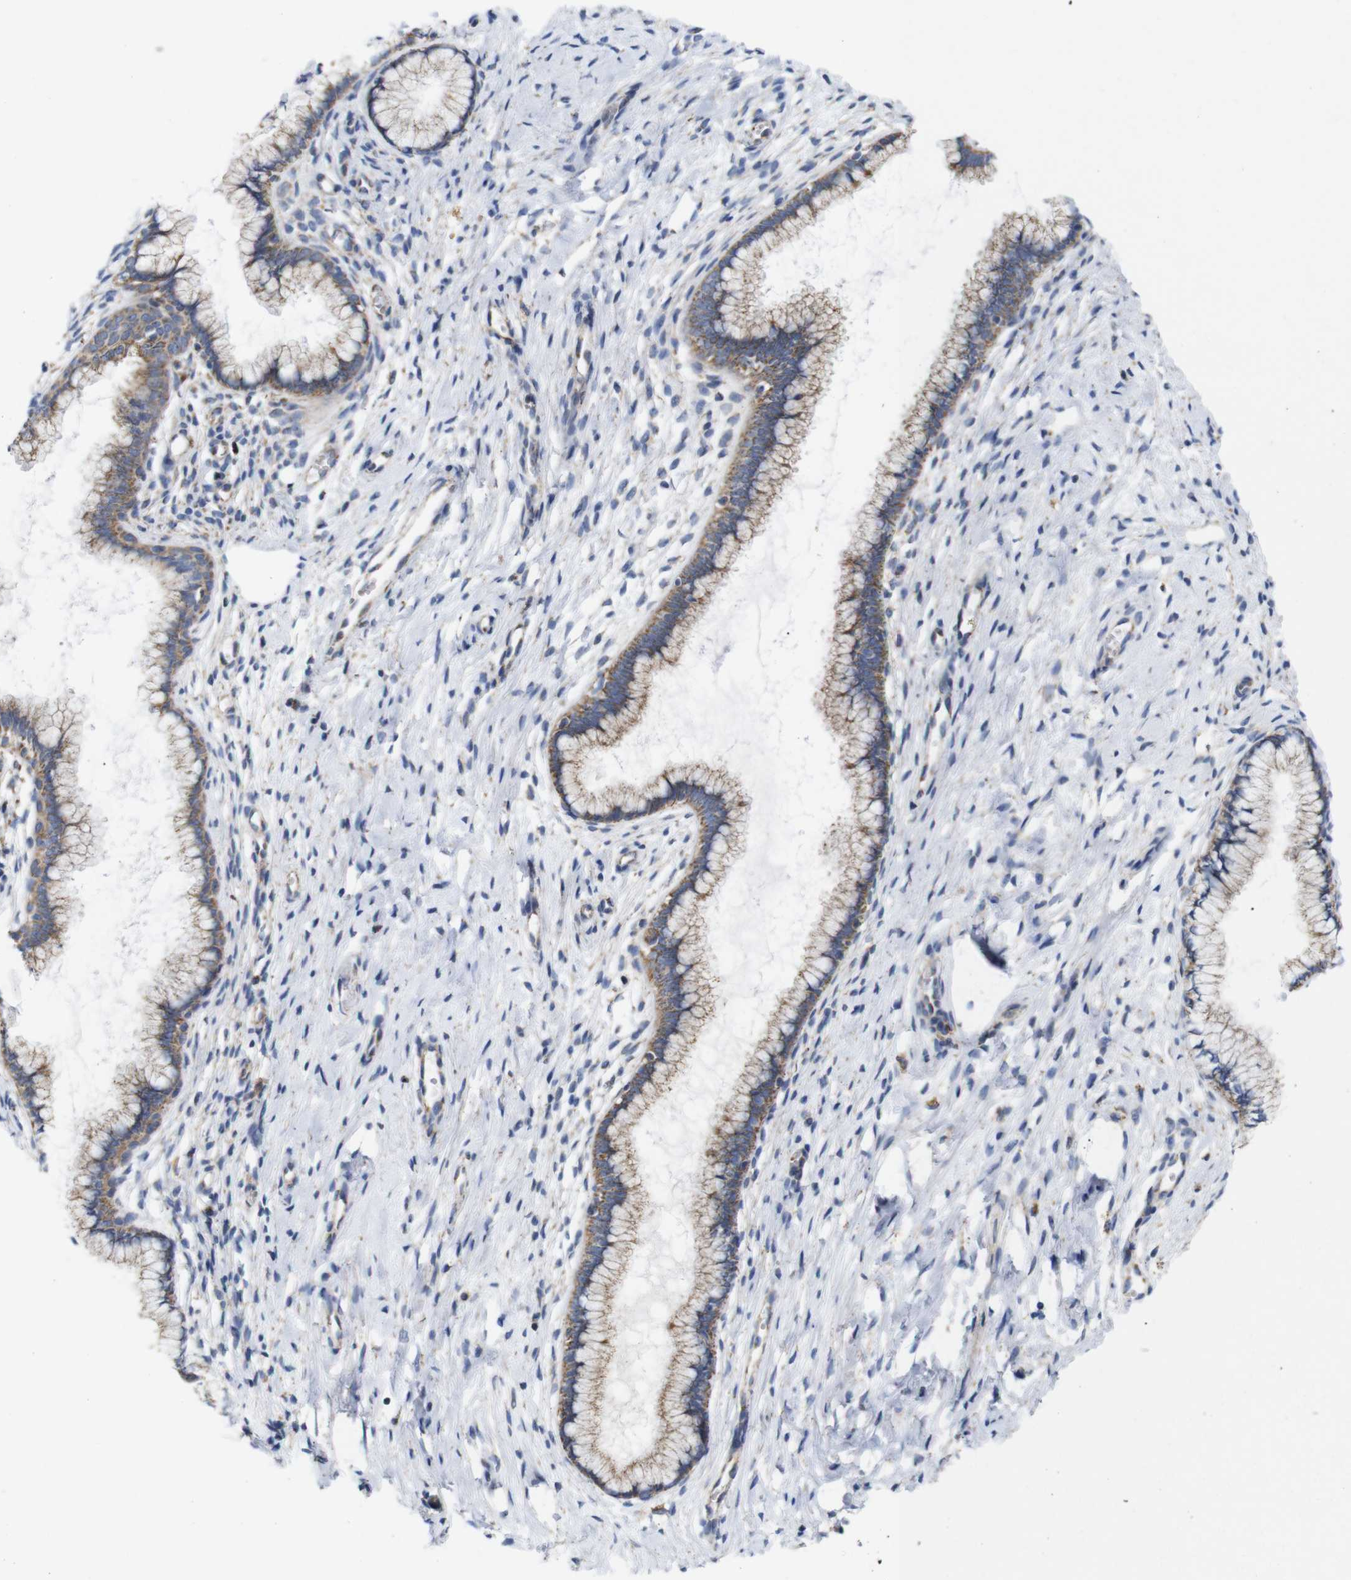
{"staining": {"intensity": "moderate", "quantity": ">75%", "location": "cytoplasmic/membranous"}, "tissue": "cervix", "cell_type": "Glandular cells", "image_type": "normal", "snomed": [{"axis": "morphology", "description": "Normal tissue, NOS"}, {"axis": "topography", "description": "Cervix"}], "caption": "A brown stain highlights moderate cytoplasmic/membranous staining of a protein in glandular cells of benign cervix. (brown staining indicates protein expression, while blue staining denotes nuclei).", "gene": "FAM171B", "patient": {"sex": "female", "age": 65}}